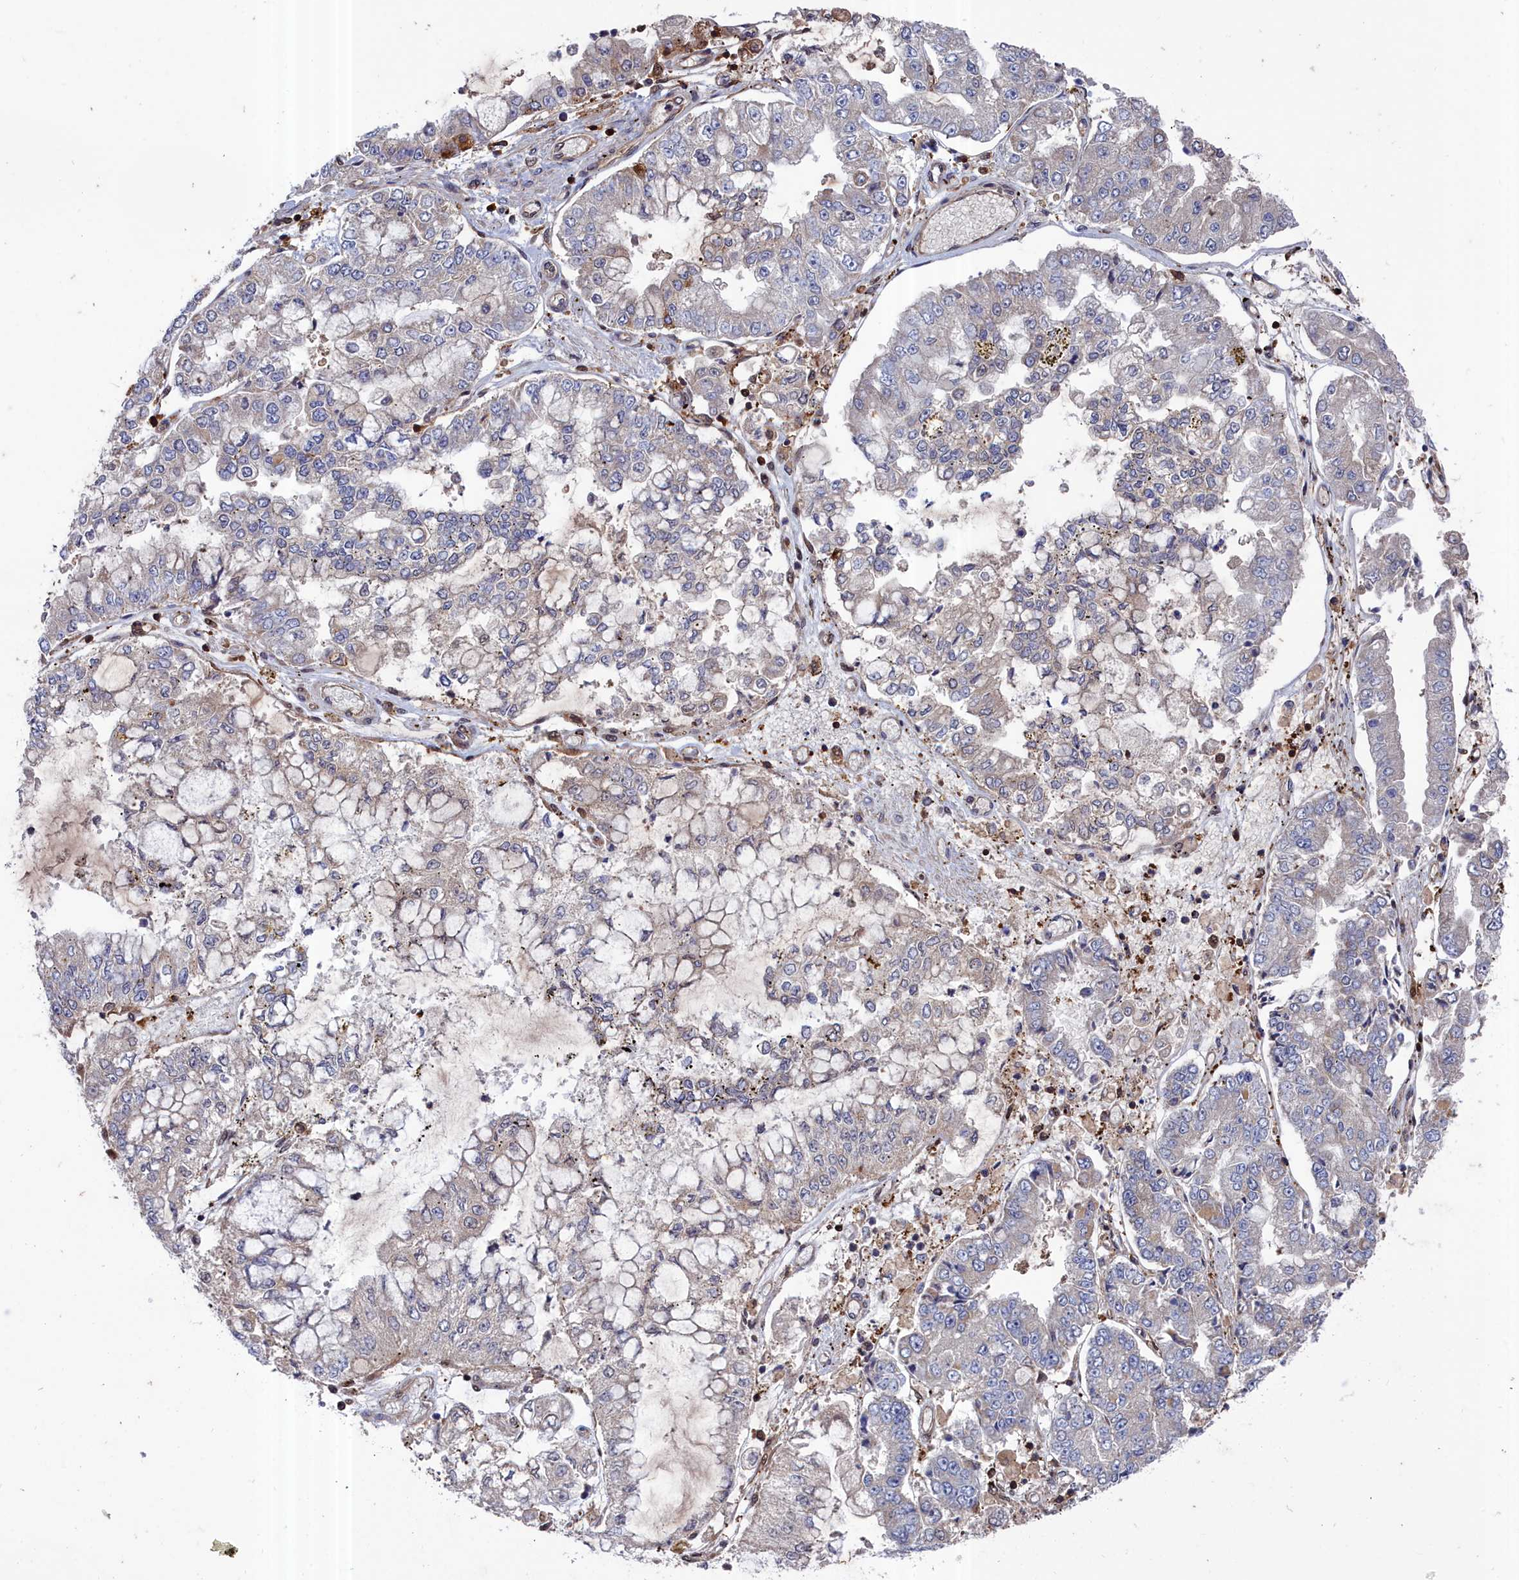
{"staining": {"intensity": "weak", "quantity": "<25%", "location": "cytoplasmic/membranous"}, "tissue": "stomach cancer", "cell_type": "Tumor cells", "image_type": "cancer", "snomed": [{"axis": "morphology", "description": "Adenocarcinoma, NOS"}, {"axis": "topography", "description": "Stomach"}], "caption": "Human stomach adenocarcinoma stained for a protein using immunohistochemistry (IHC) reveals no positivity in tumor cells.", "gene": "GFRA2", "patient": {"sex": "male", "age": 76}}